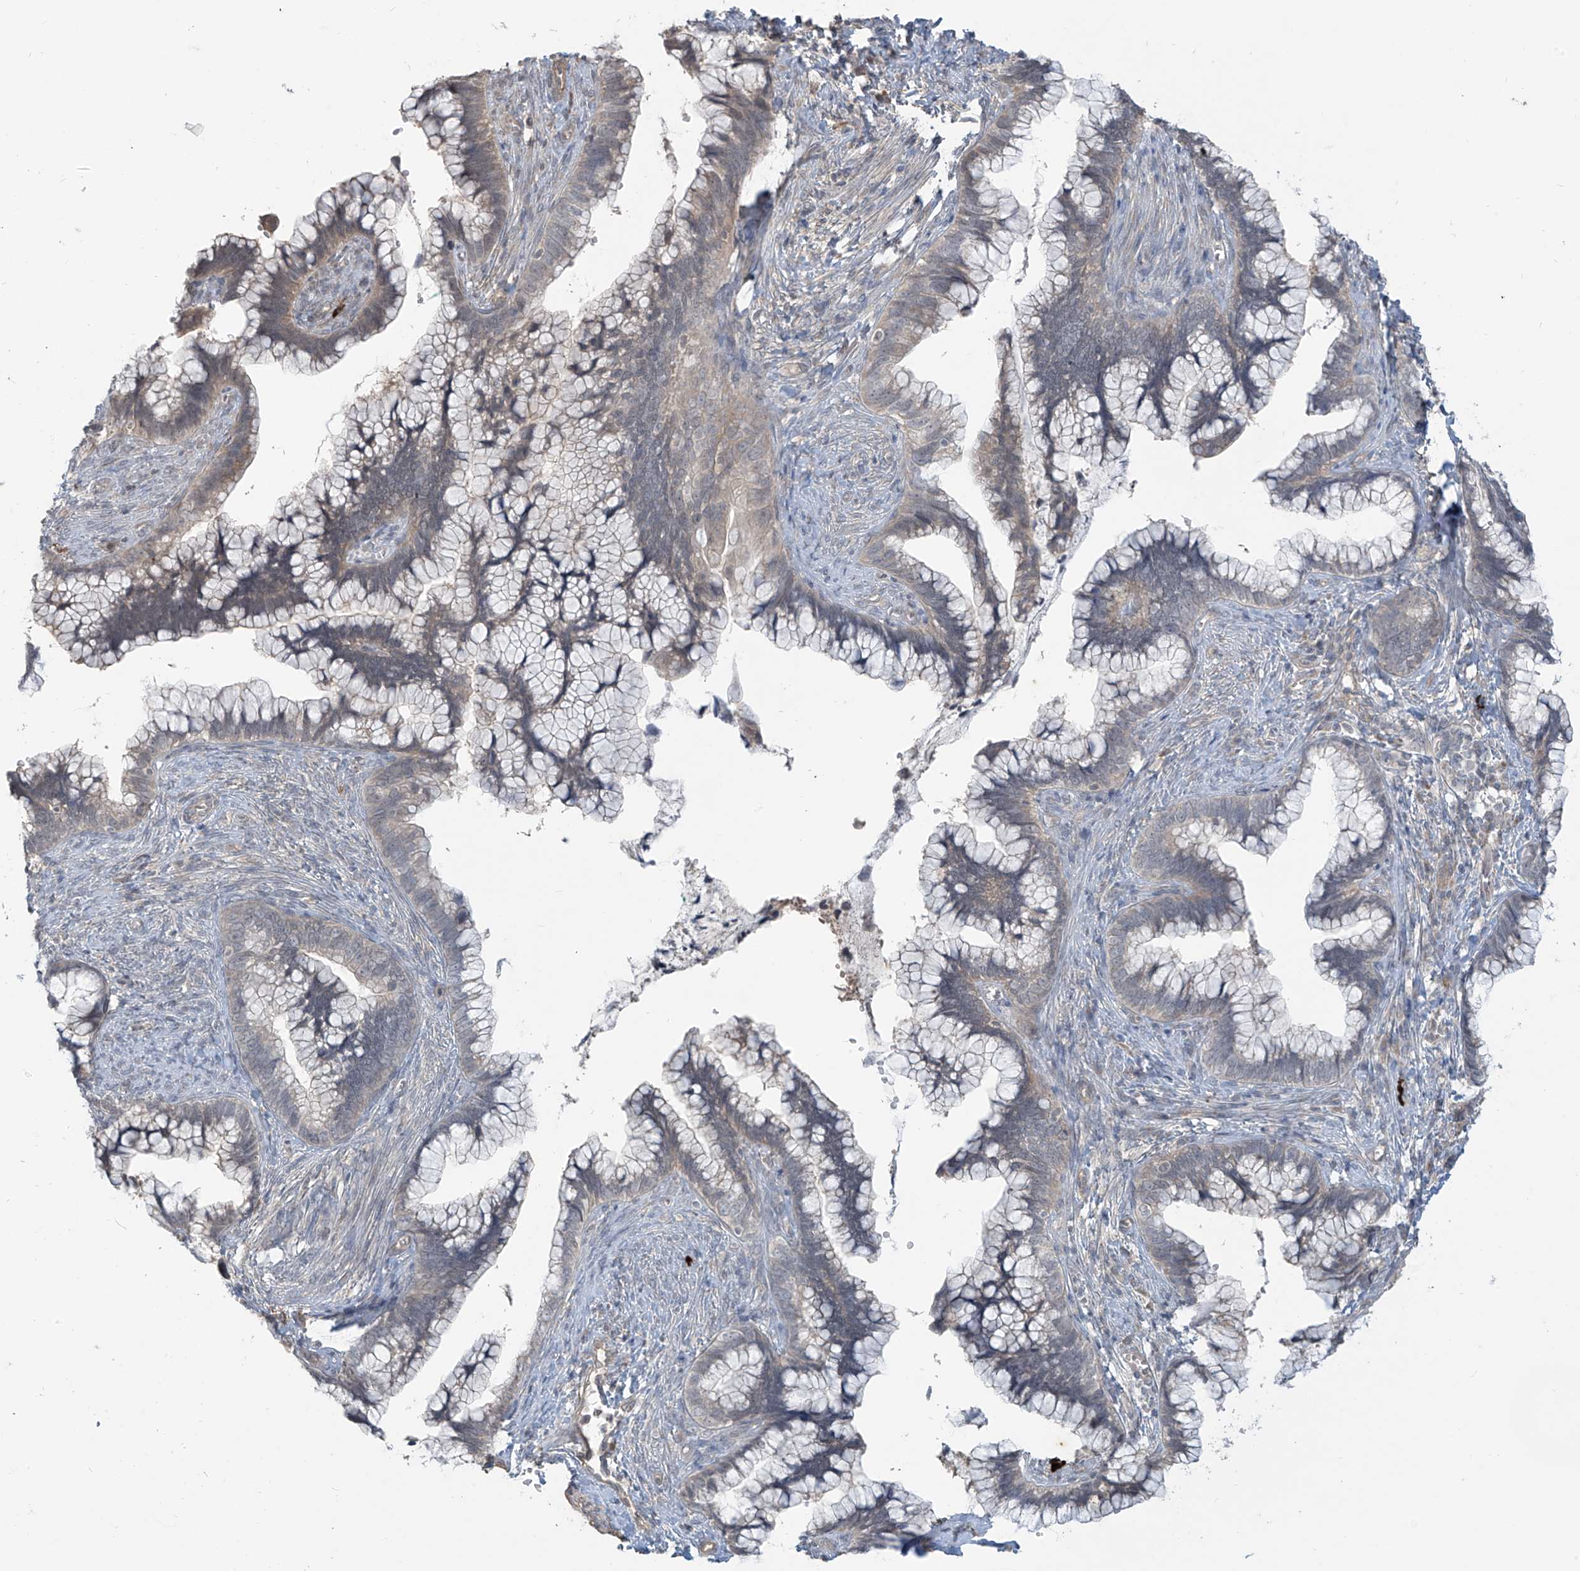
{"staining": {"intensity": "weak", "quantity": "<25%", "location": "cytoplasmic/membranous"}, "tissue": "cervical cancer", "cell_type": "Tumor cells", "image_type": "cancer", "snomed": [{"axis": "morphology", "description": "Adenocarcinoma, NOS"}, {"axis": "topography", "description": "Cervix"}], "caption": "This is an immunohistochemistry (IHC) histopathology image of human cervical adenocarcinoma. There is no expression in tumor cells.", "gene": "DGKQ", "patient": {"sex": "female", "age": 44}}